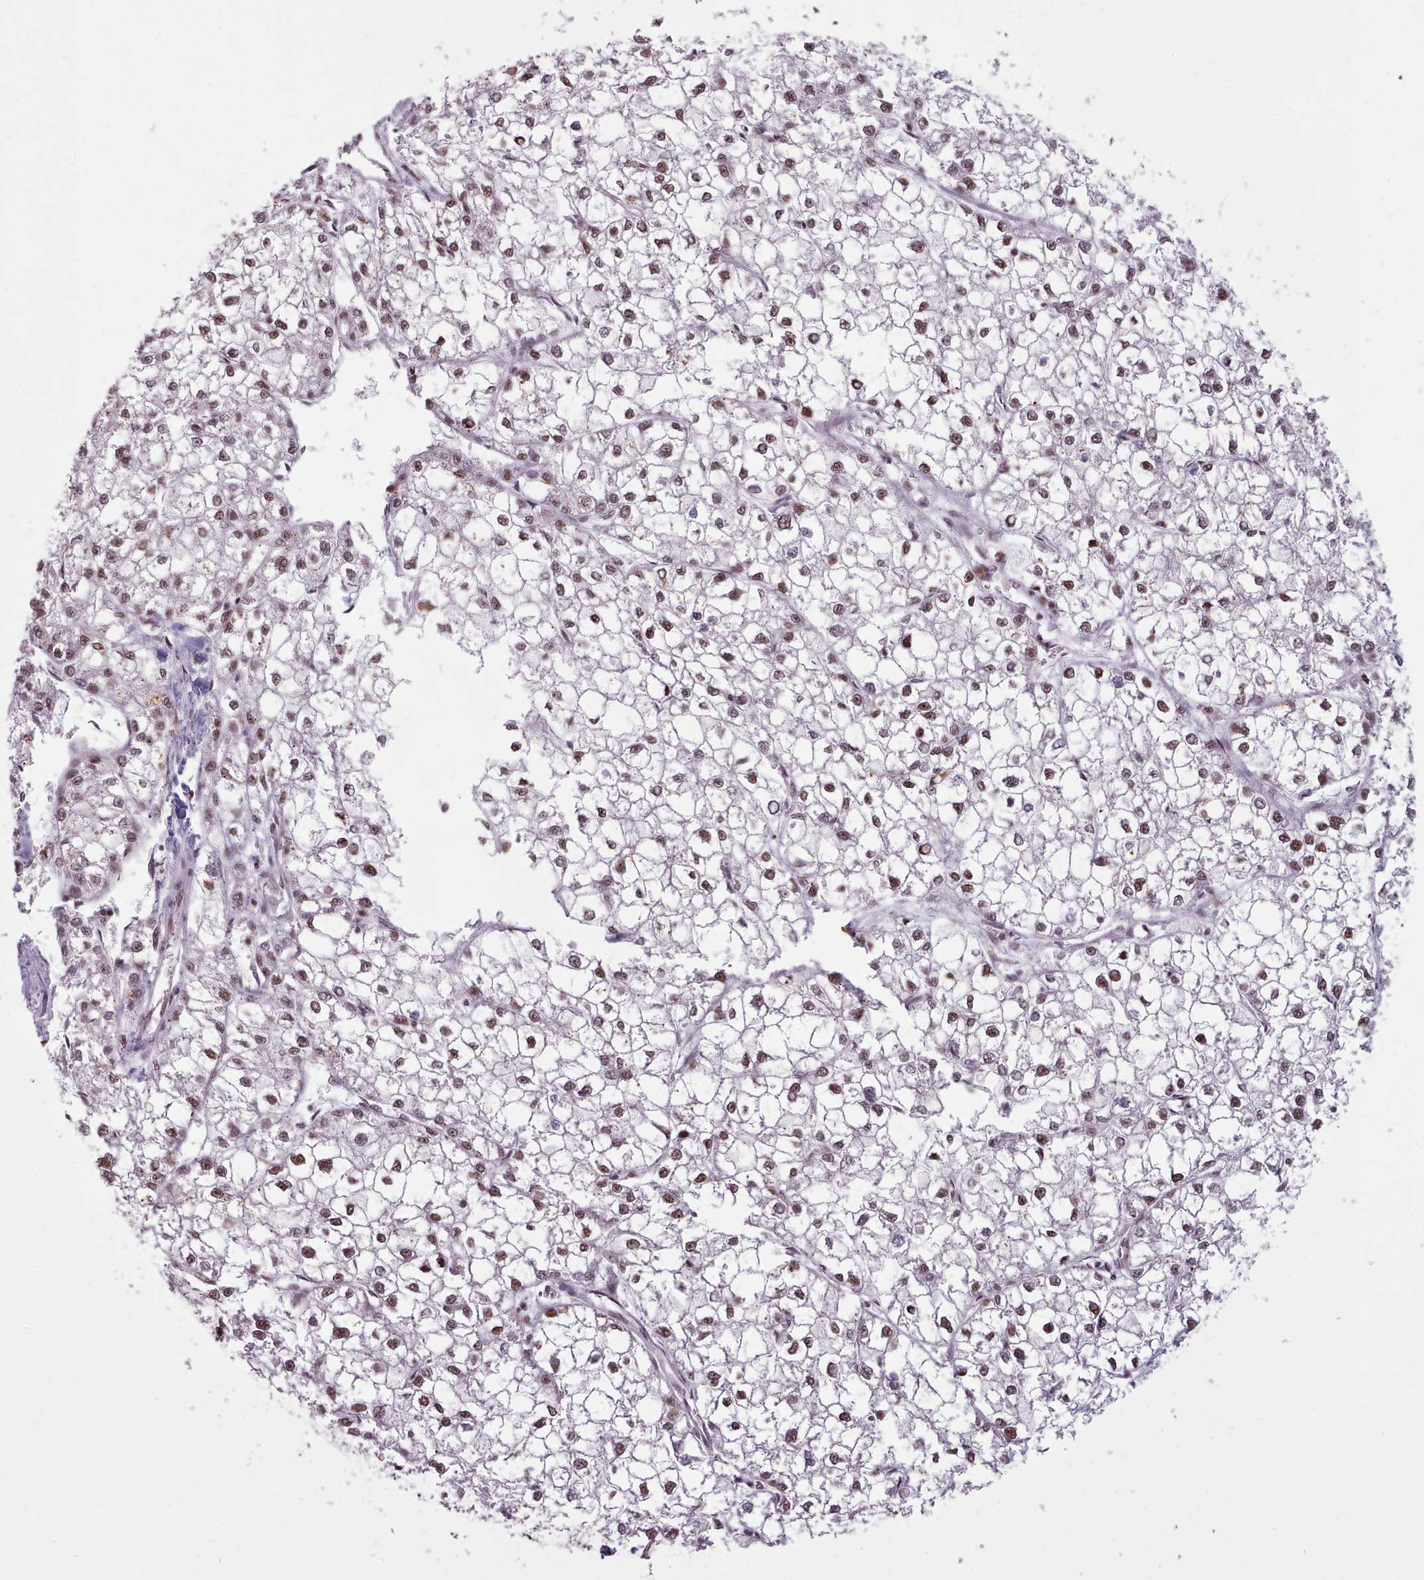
{"staining": {"intensity": "moderate", "quantity": ">75%", "location": "nuclear"}, "tissue": "liver cancer", "cell_type": "Tumor cells", "image_type": "cancer", "snomed": [{"axis": "morphology", "description": "Carcinoma, Hepatocellular, NOS"}, {"axis": "topography", "description": "Liver"}], "caption": "The photomicrograph demonstrates a brown stain indicating the presence of a protein in the nuclear of tumor cells in liver cancer.", "gene": "SRRM1", "patient": {"sex": "female", "age": 43}}